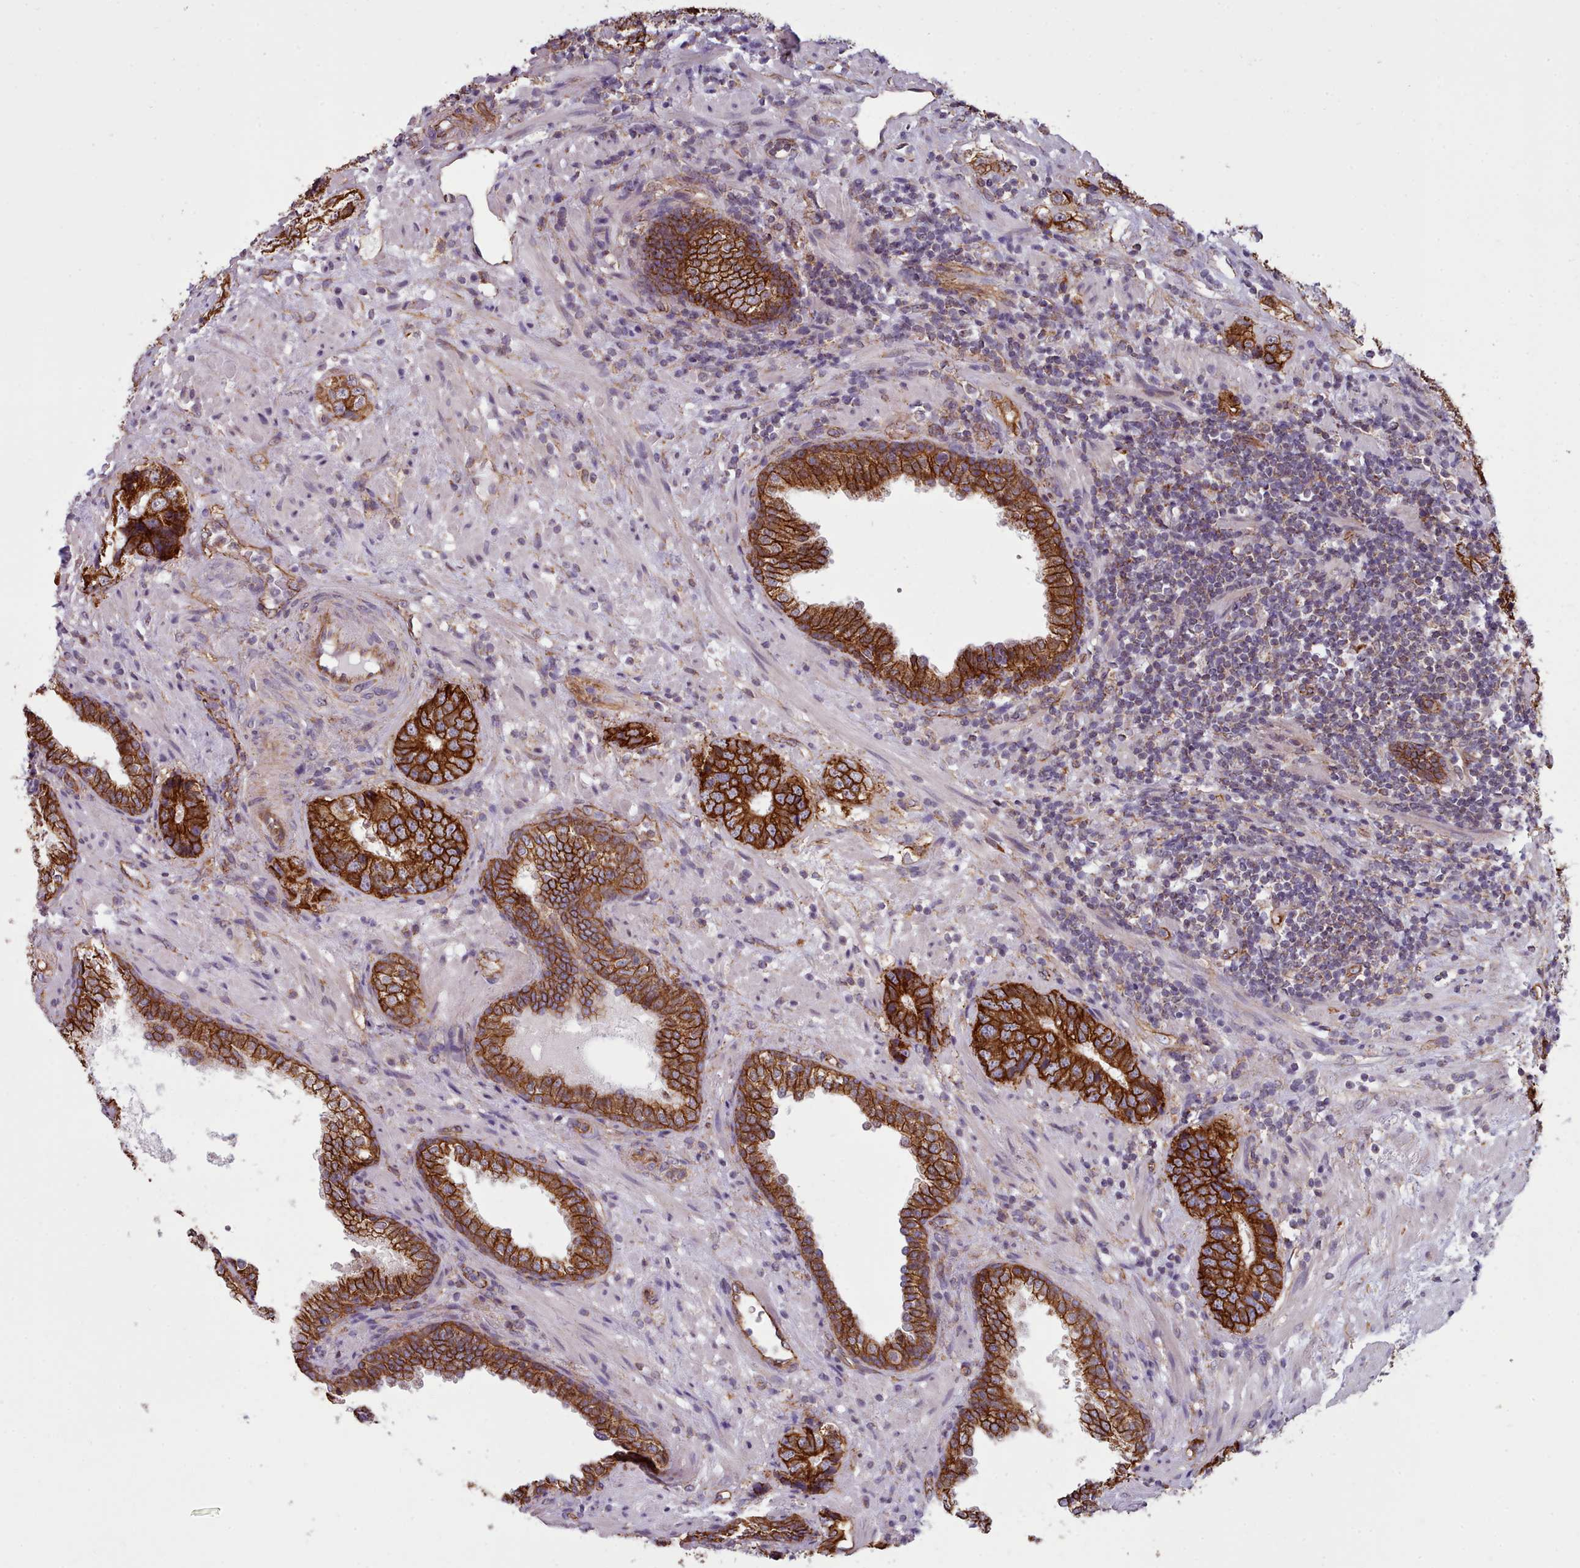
{"staining": {"intensity": "strong", "quantity": ">75%", "location": "cytoplasmic/membranous"}, "tissue": "prostate cancer", "cell_type": "Tumor cells", "image_type": "cancer", "snomed": [{"axis": "morphology", "description": "Adenocarcinoma, High grade"}, {"axis": "topography", "description": "Prostate"}], "caption": "Immunohistochemical staining of prostate cancer (adenocarcinoma (high-grade)) displays strong cytoplasmic/membranous protein staining in approximately >75% of tumor cells.", "gene": "MRPL46", "patient": {"sex": "male", "age": 63}}